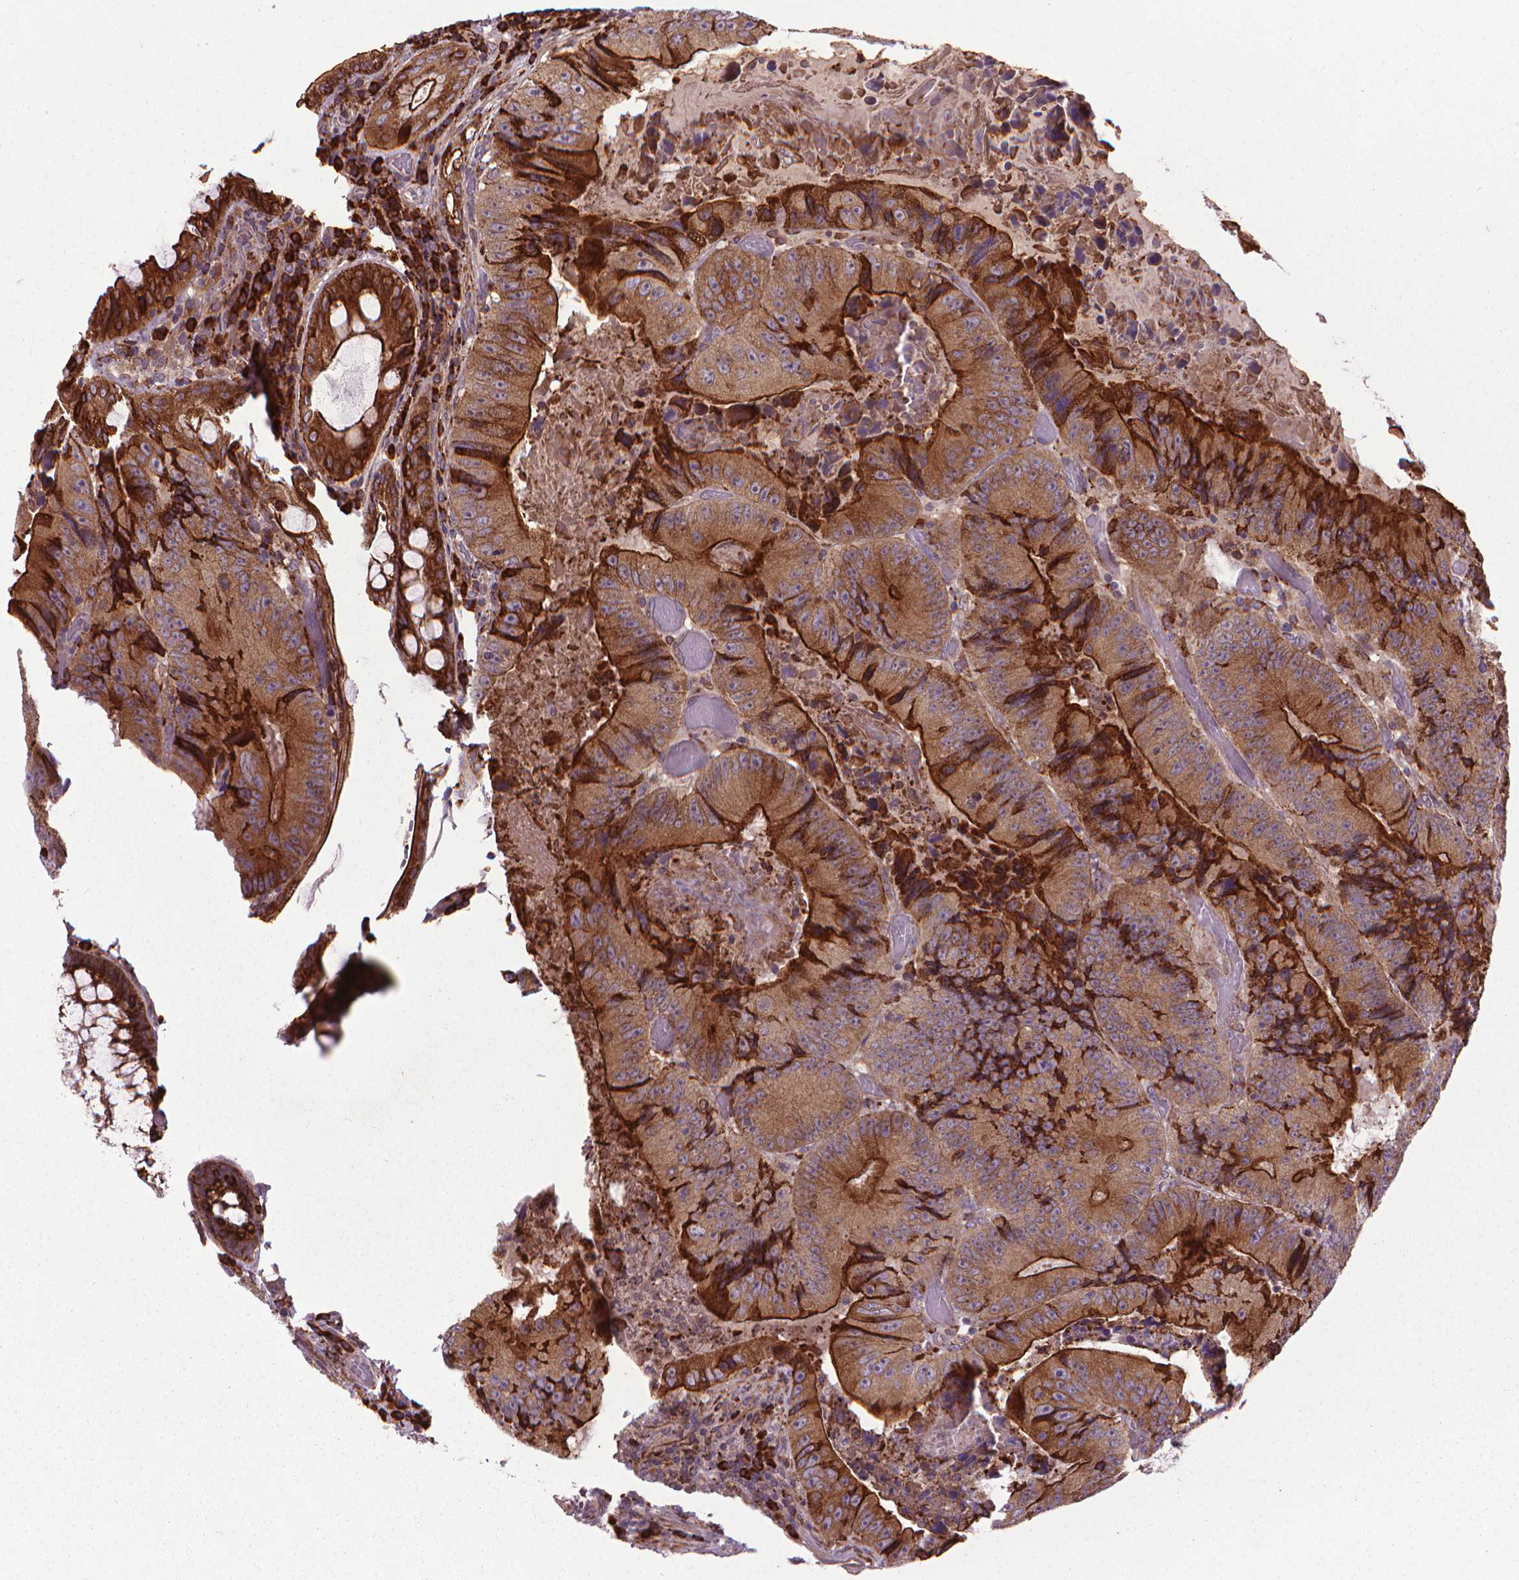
{"staining": {"intensity": "strong", "quantity": "25%-75%", "location": "cytoplasmic/membranous"}, "tissue": "colorectal cancer", "cell_type": "Tumor cells", "image_type": "cancer", "snomed": [{"axis": "morphology", "description": "Adenocarcinoma, NOS"}, {"axis": "topography", "description": "Colon"}], "caption": "Immunohistochemical staining of colorectal cancer (adenocarcinoma) exhibits high levels of strong cytoplasmic/membranous expression in about 25%-75% of tumor cells.", "gene": "MYH14", "patient": {"sex": "female", "age": 86}}